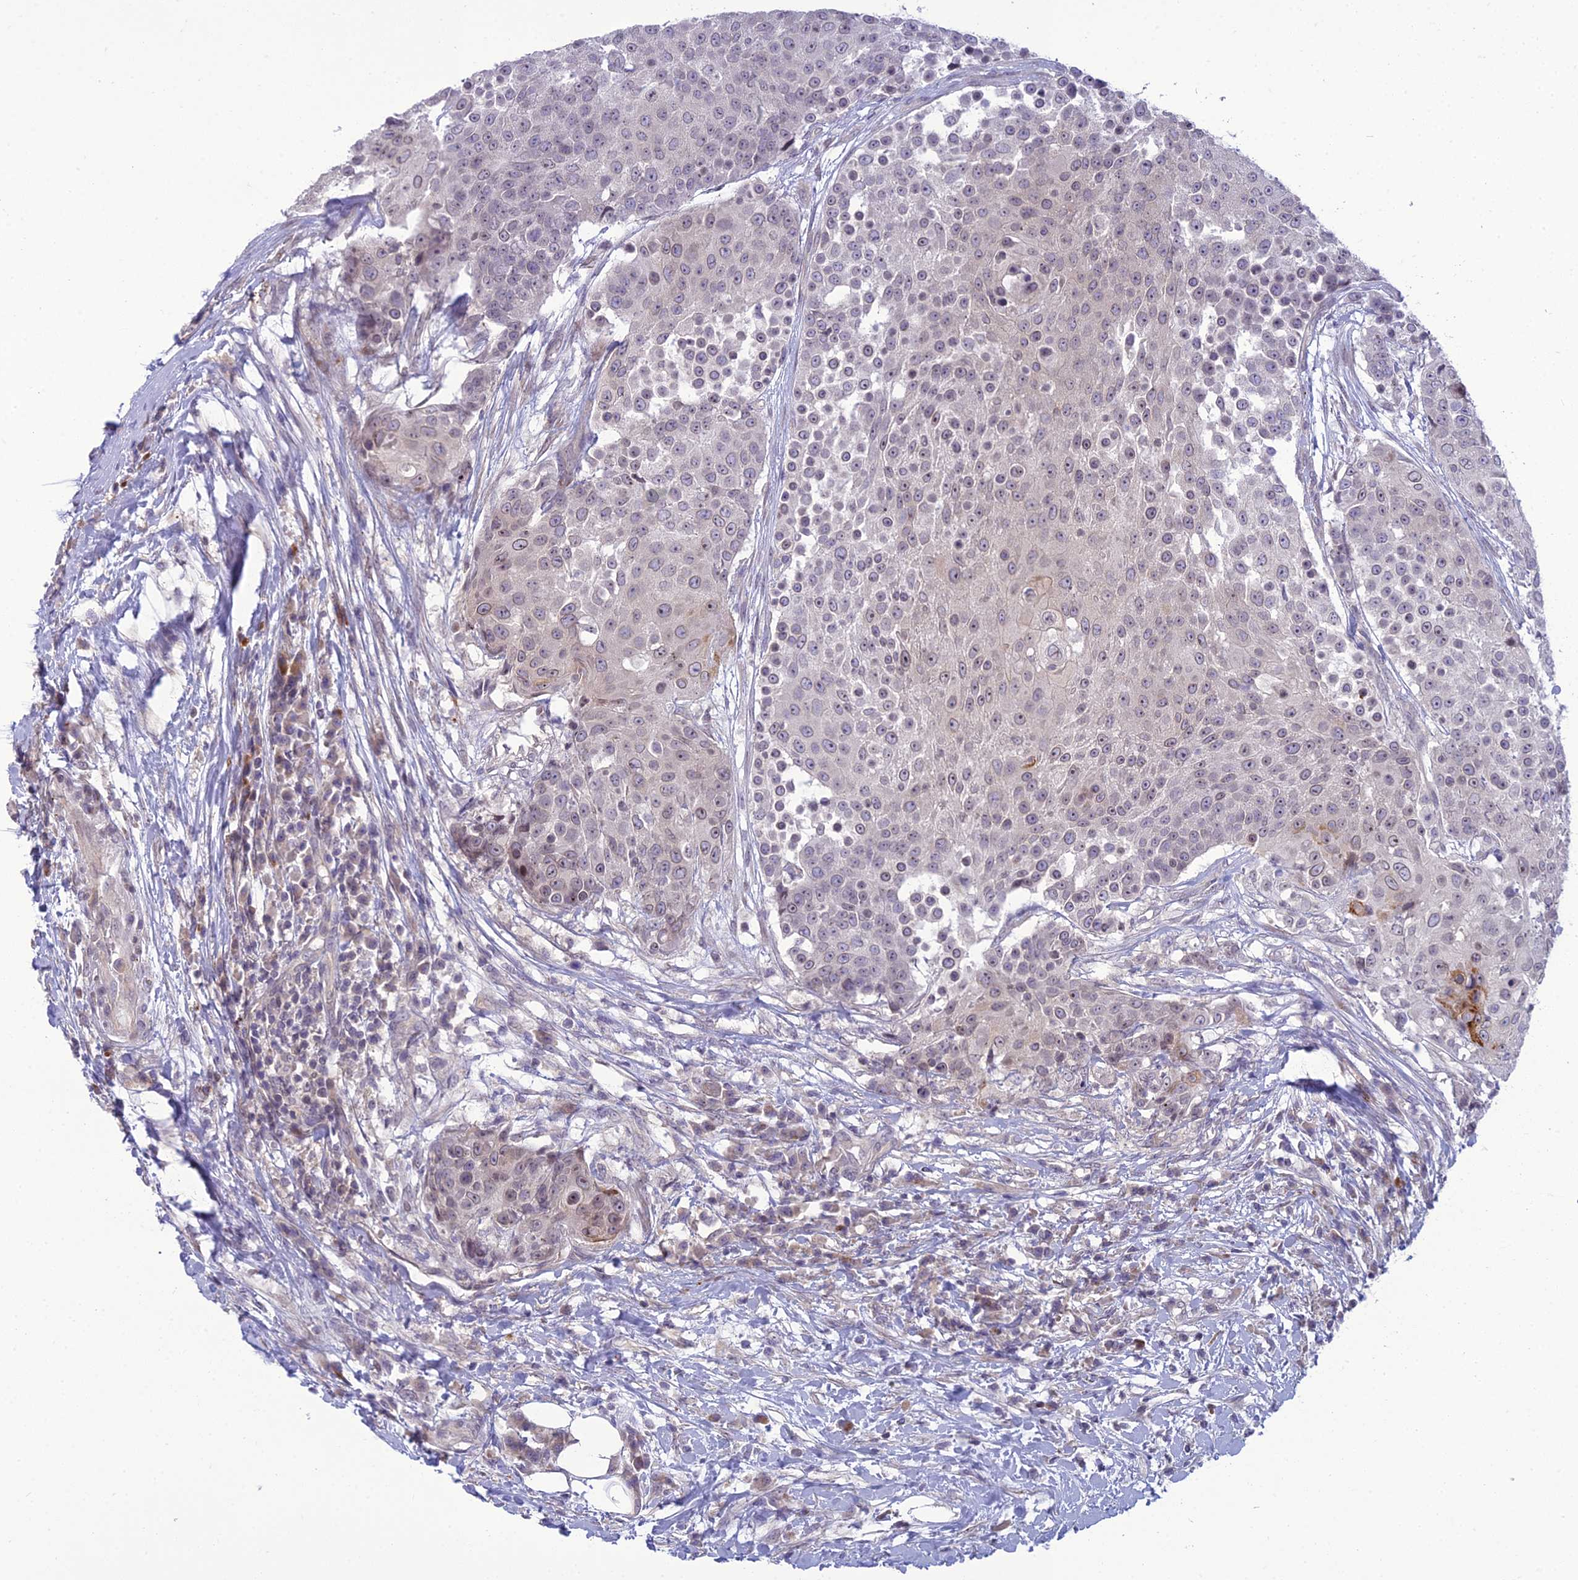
{"staining": {"intensity": "weak", "quantity": "<25%", "location": "nuclear"}, "tissue": "urothelial cancer", "cell_type": "Tumor cells", "image_type": "cancer", "snomed": [{"axis": "morphology", "description": "Urothelial carcinoma, High grade"}, {"axis": "topography", "description": "Urinary bladder"}], "caption": "Immunohistochemistry (IHC) of human urothelial carcinoma (high-grade) demonstrates no positivity in tumor cells.", "gene": "DTX2", "patient": {"sex": "female", "age": 63}}